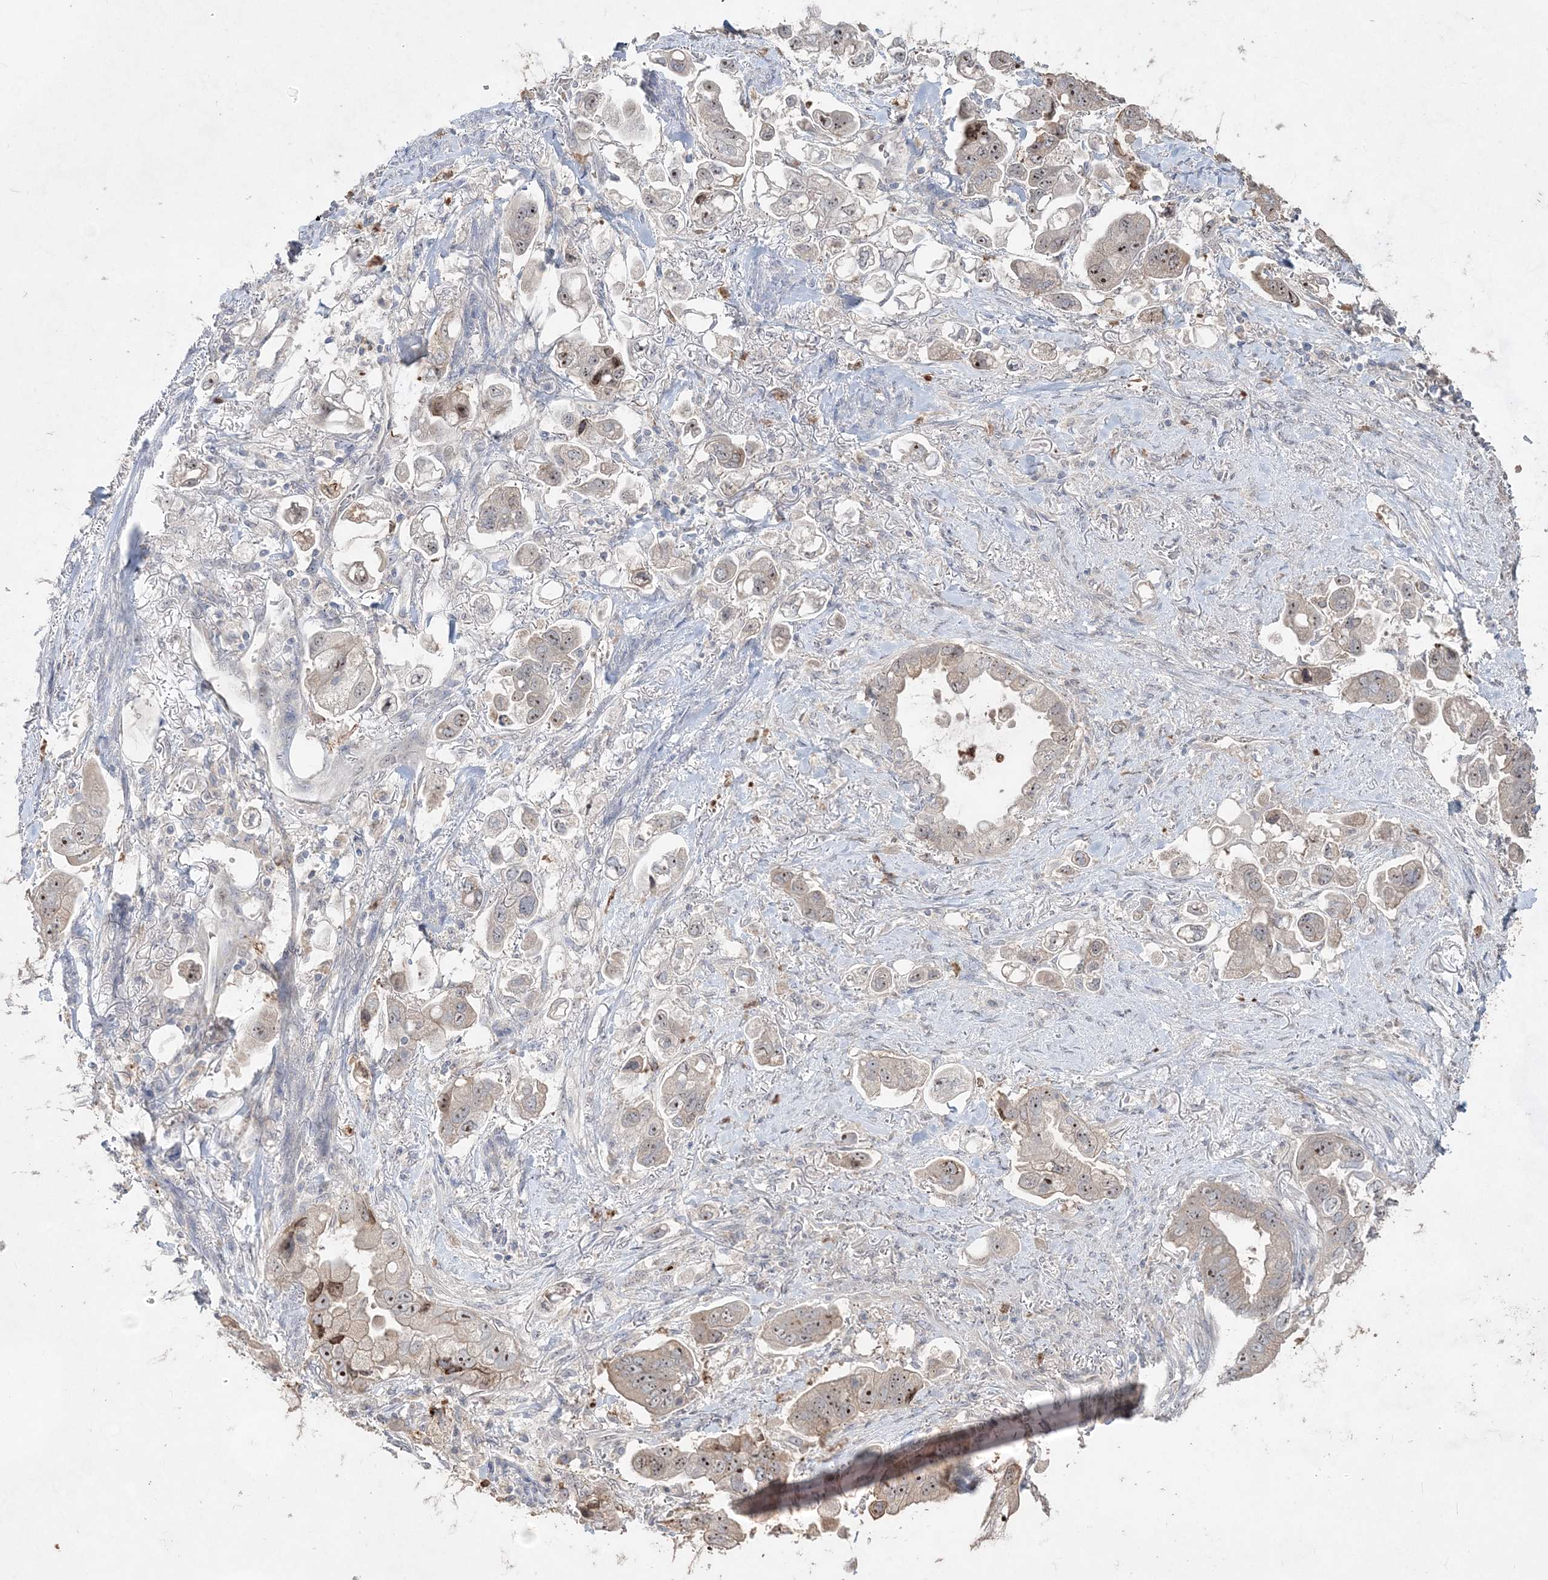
{"staining": {"intensity": "strong", "quantity": "25%-75%", "location": "nuclear"}, "tissue": "stomach cancer", "cell_type": "Tumor cells", "image_type": "cancer", "snomed": [{"axis": "morphology", "description": "Adenocarcinoma, NOS"}, {"axis": "topography", "description": "Stomach"}], "caption": "High-magnification brightfield microscopy of adenocarcinoma (stomach) stained with DAB (3,3'-diaminobenzidine) (brown) and counterstained with hematoxylin (blue). tumor cells exhibit strong nuclear staining is seen in approximately25%-75% of cells.", "gene": "NOP16", "patient": {"sex": "male", "age": 62}}